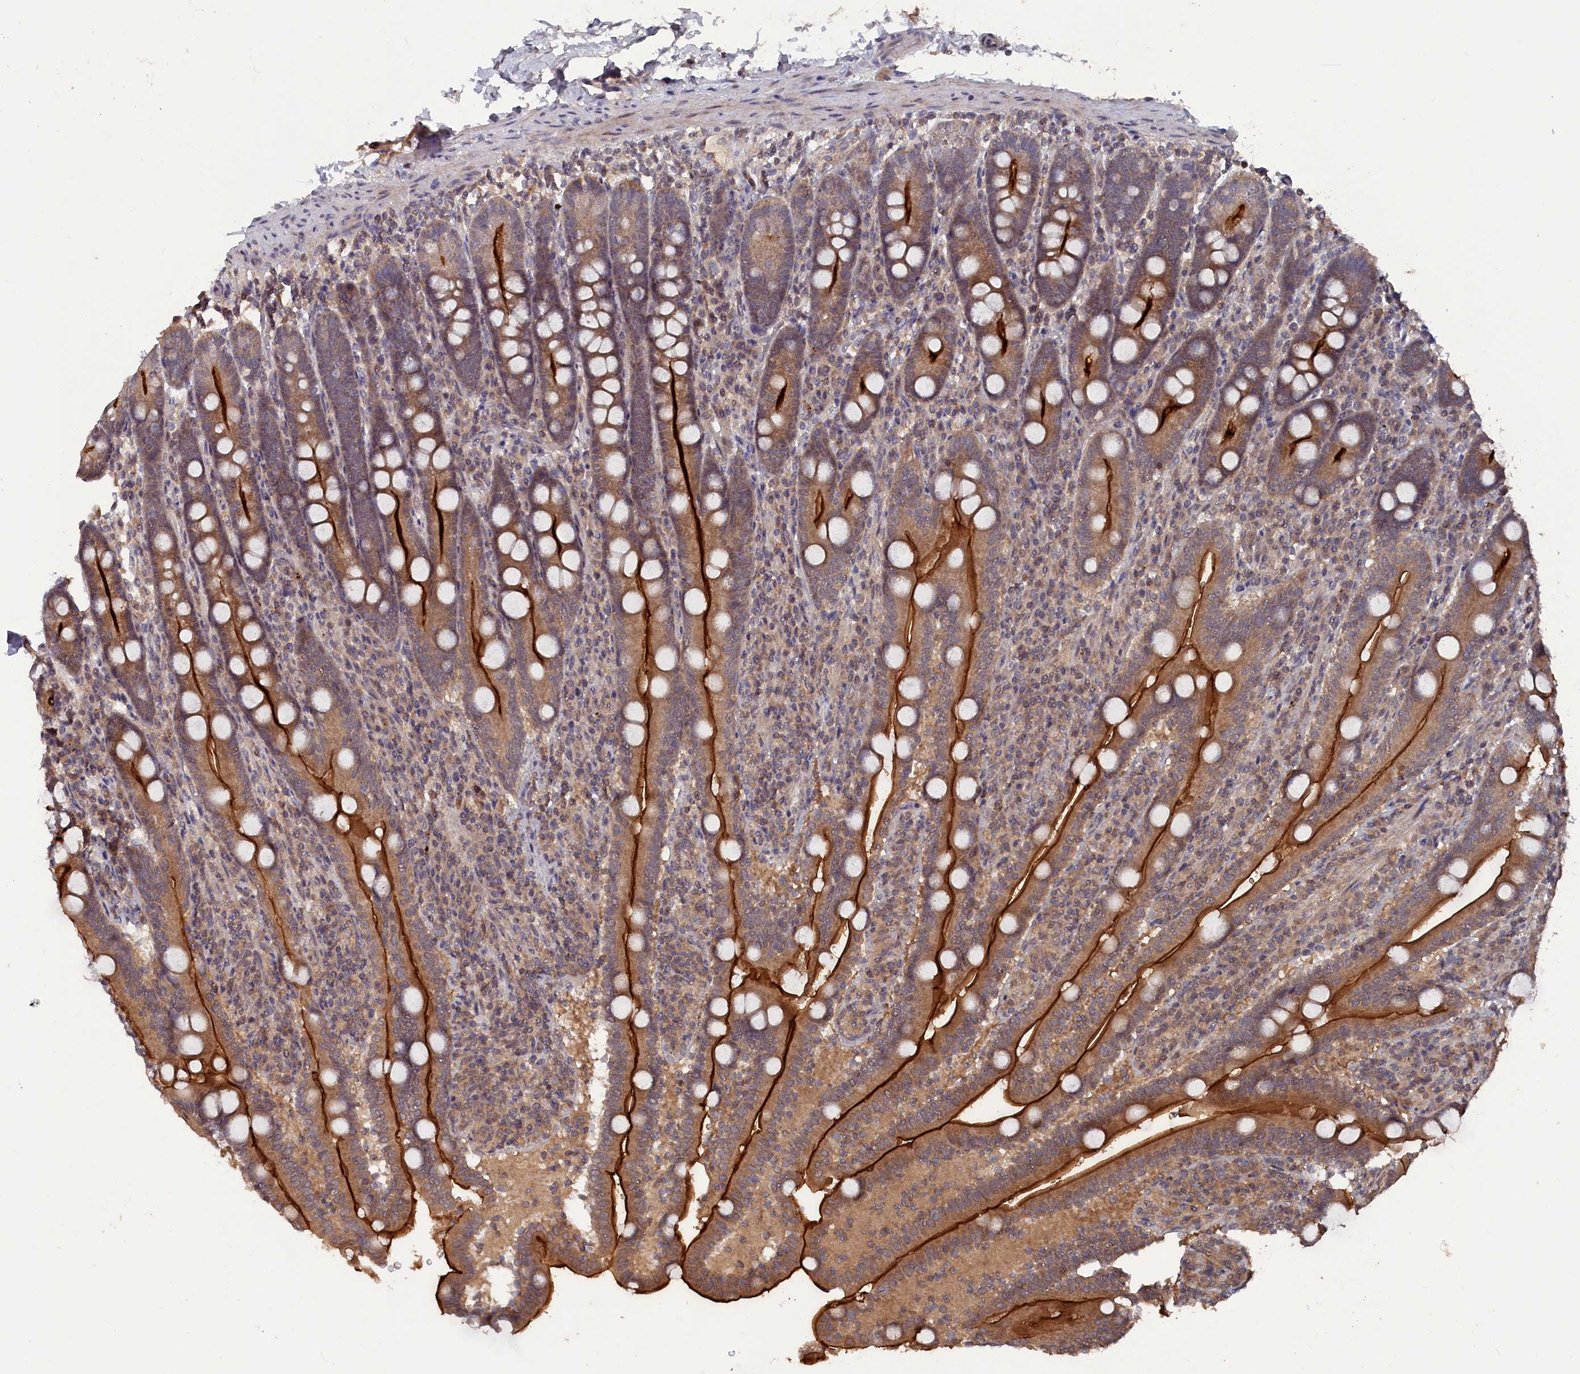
{"staining": {"intensity": "strong", "quantity": "25%-75%", "location": "cytoplasmic/membranous"}, "tissue": "duodenum", "cell_type": "Glandular cells", "image_type": "normal", "snomed": [{"axis": "morphology", "description": "Normal tissue, NOS"}, {"axis": "topography", "description": "Duodenum"}], "caption": "Immunohistochemistry (IHC) staining of benign duodenum, which exhibits high levels of strong cytoplasmic/membranous positivity in approximately 25%-75% of glandular cells indicating strong cytoplasmic/membranous protein positivity. The staining was performed using DAB (brown) for protein detection and nuclei were counterstained in hematoxylin (blue).", "gene": "TMC5", "patient": {"sex": "male", "age": 35}}